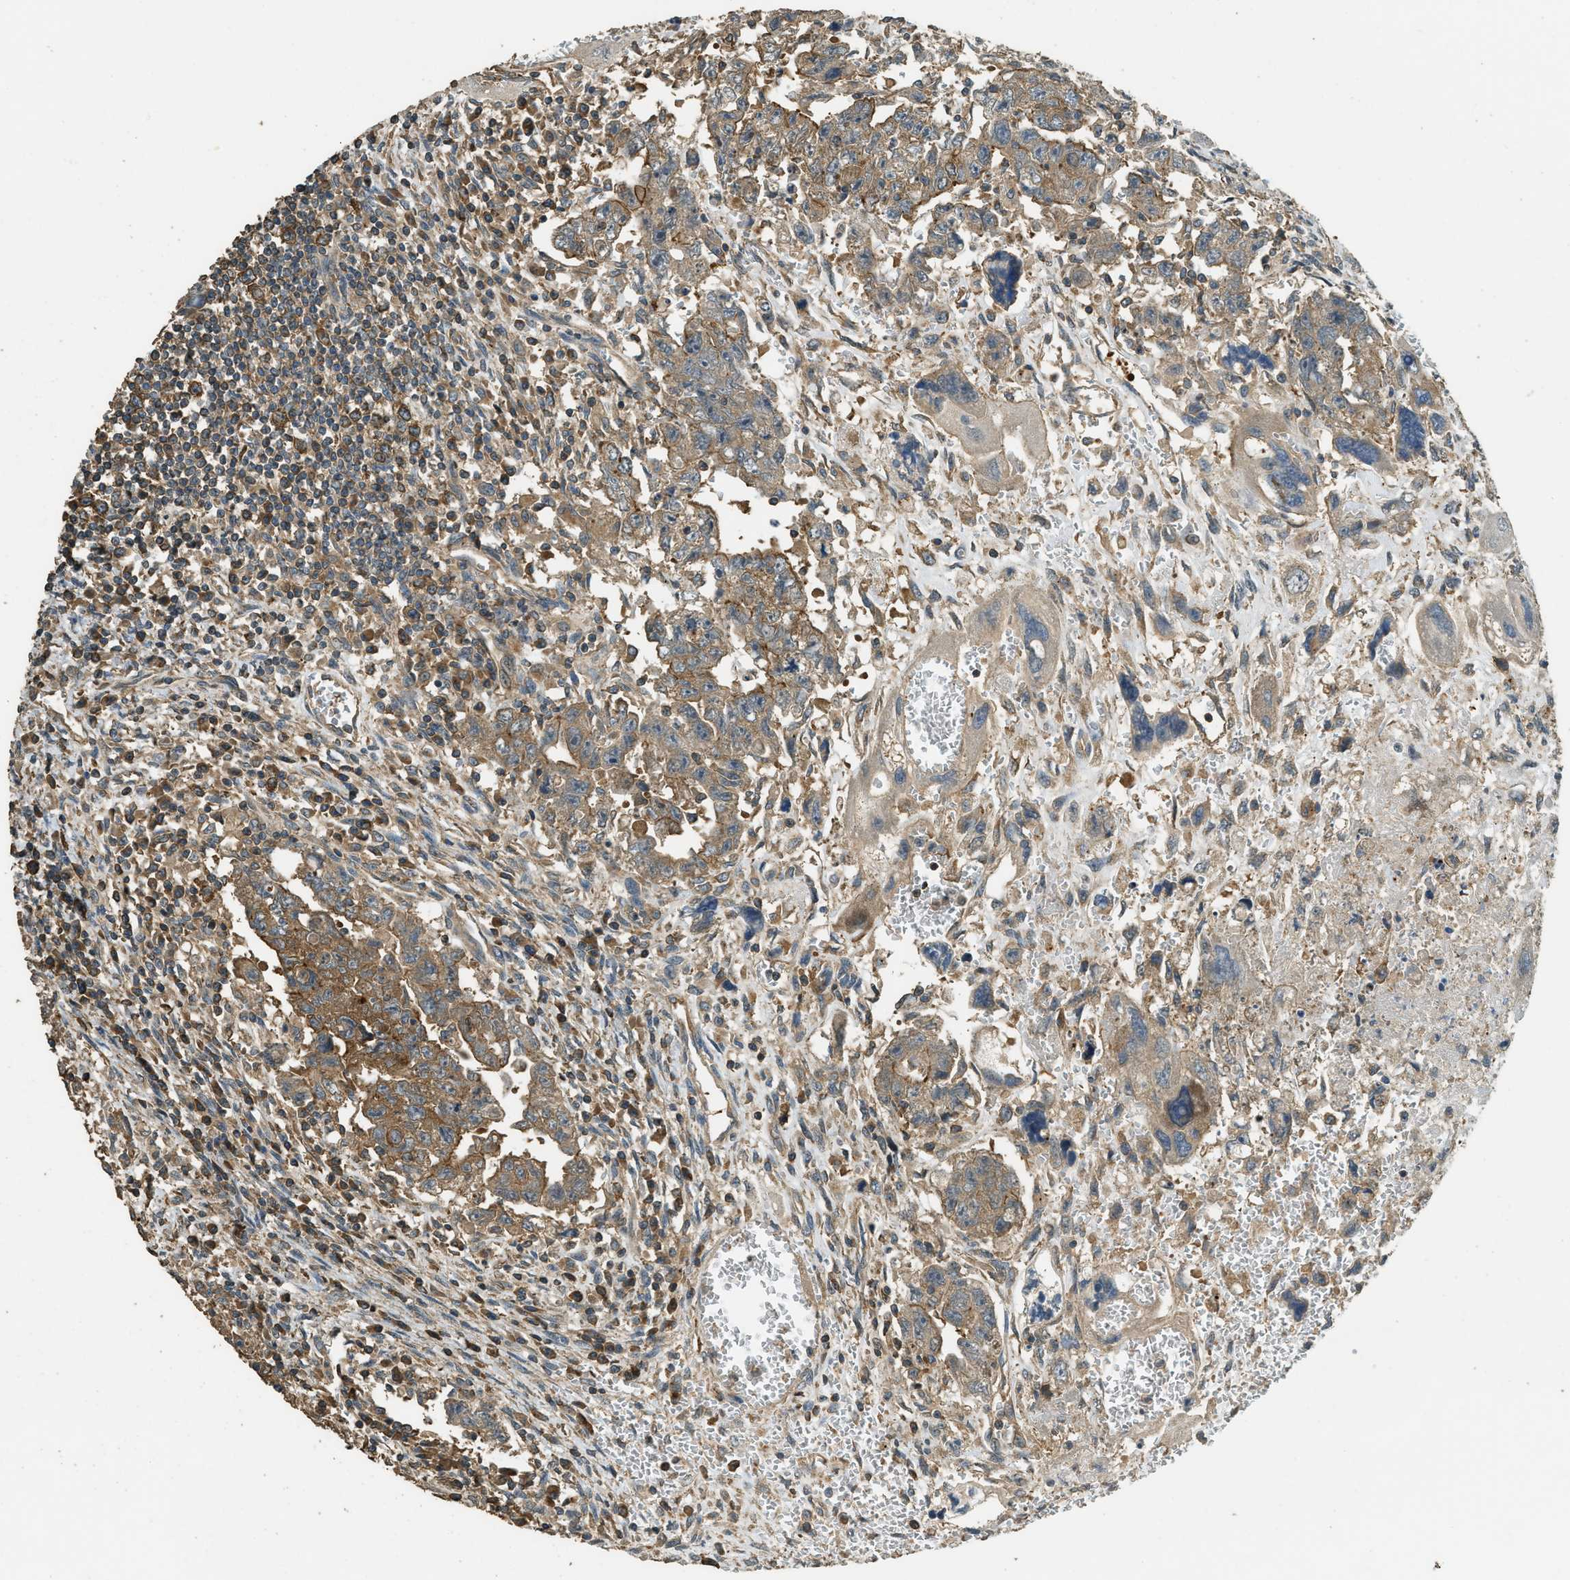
{"staining": {"intensity": "moderate", "quantity": ">75%", "location": "cytoplasmic/membranous"}, "tissue": "testis cancer", "cell_type": "Tumor cells", "image_type": "cancer", "snomed": [{"axis": "morphology", "description": "Carcinoma, Embryonal, NOS"}, {"axis": "topography", "description": "Testis"}], "caption": "A micrograph of testis cancer (embryonal carcinoma) stained for a protein displays moderate cytoplasmic/membranous brown staining in tumor cells.", "gene": "MARS1", "patient": {"sex": "male", "age": 28}}